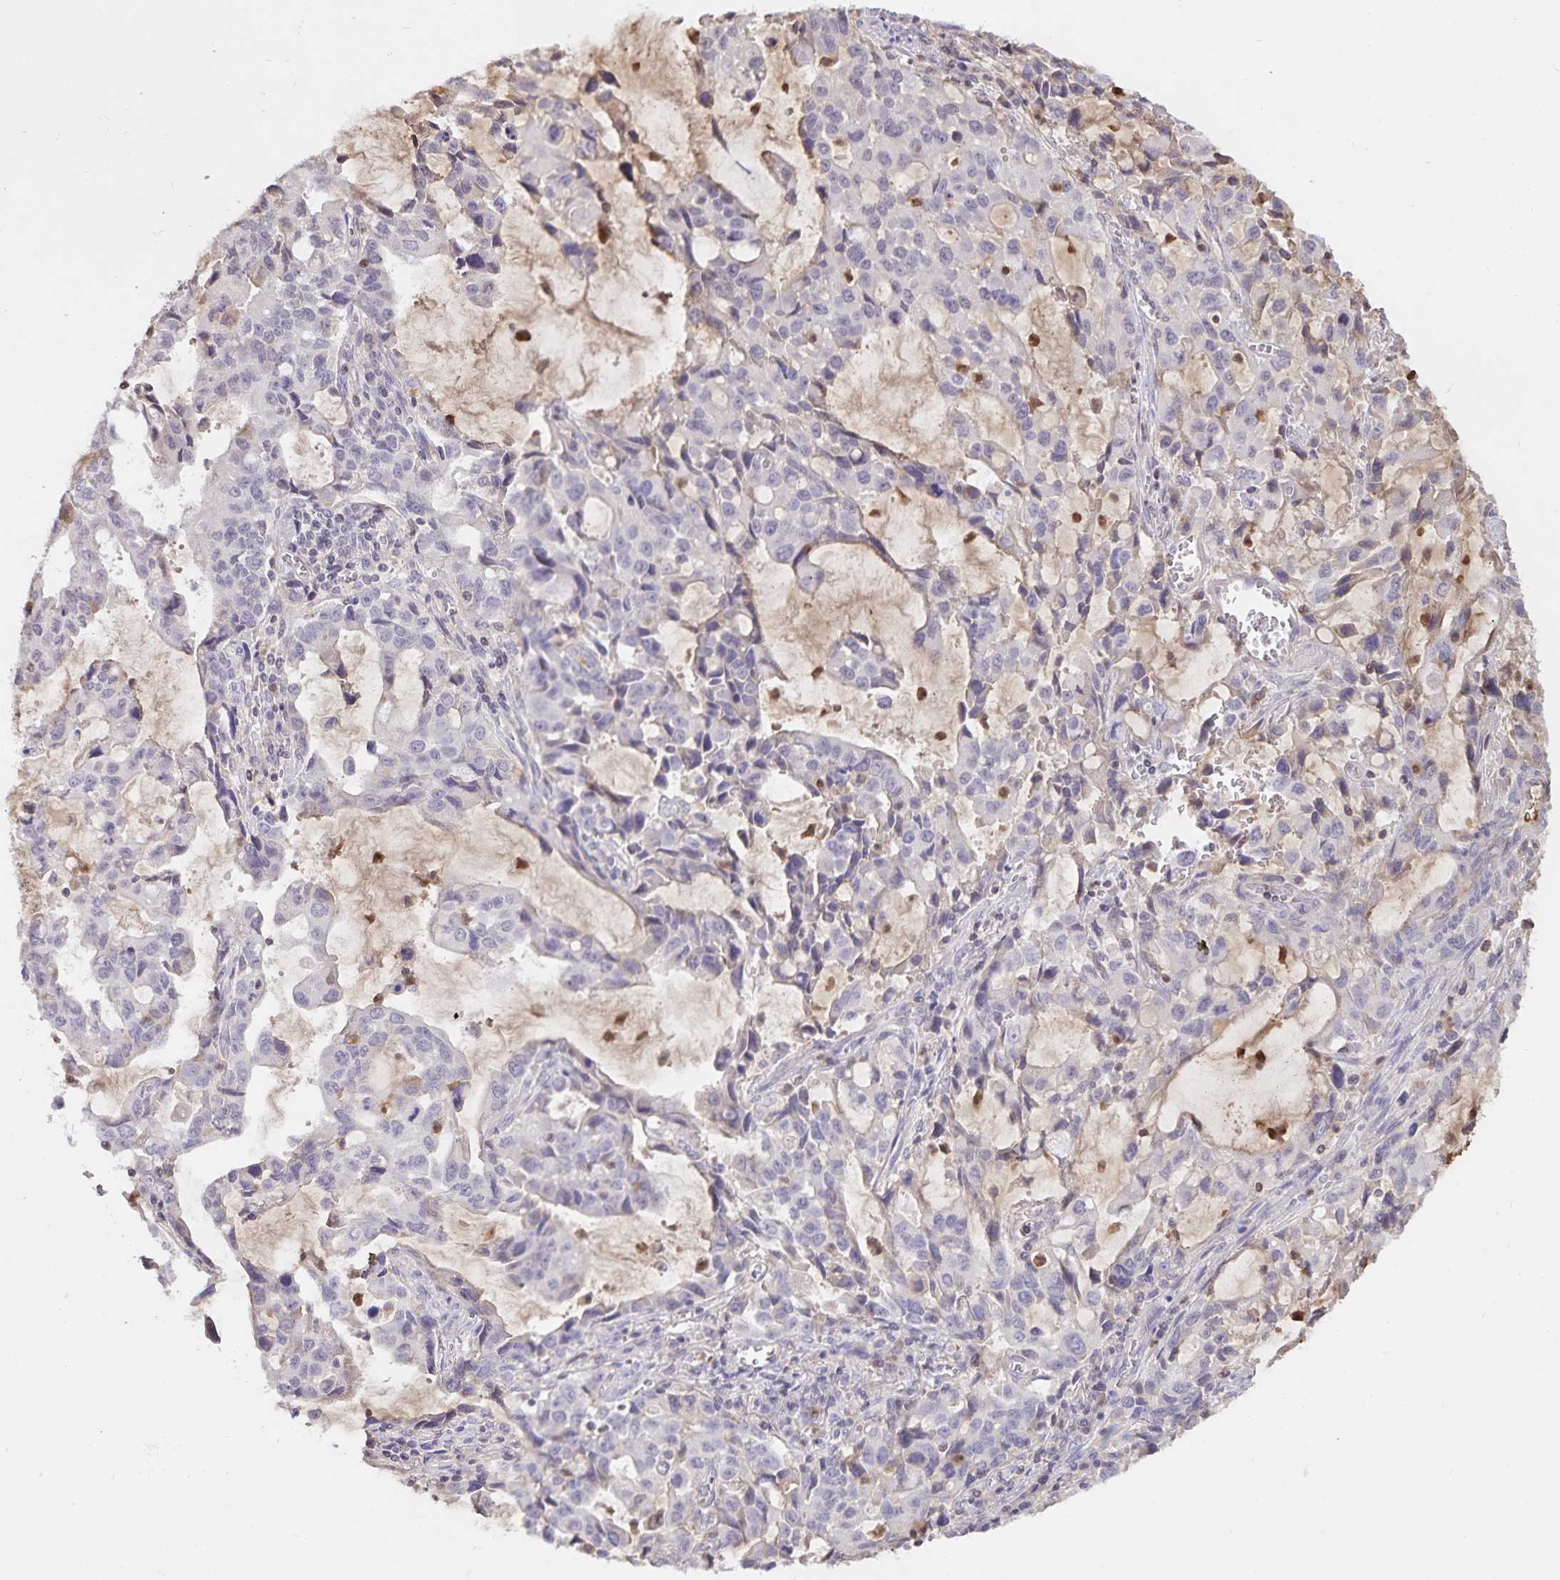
{"staining": {"intensity": "negative", "quantity": "none", "location": "none"}, "tissue": "stomach cancer", "cell_type": "Tumor cells", "image_type": "cancer", "snomed": [{"axis": "morphology", "description": "Adenocarcinoma, NOS"}, {"axis": "topography", "description": "Stomach, upper"}], "caption": "Protein analysis of stomach cancer displays no significant expression in tumor cells.", "gene": "FGG", "patient": {"sex": "male", "age": 85}}